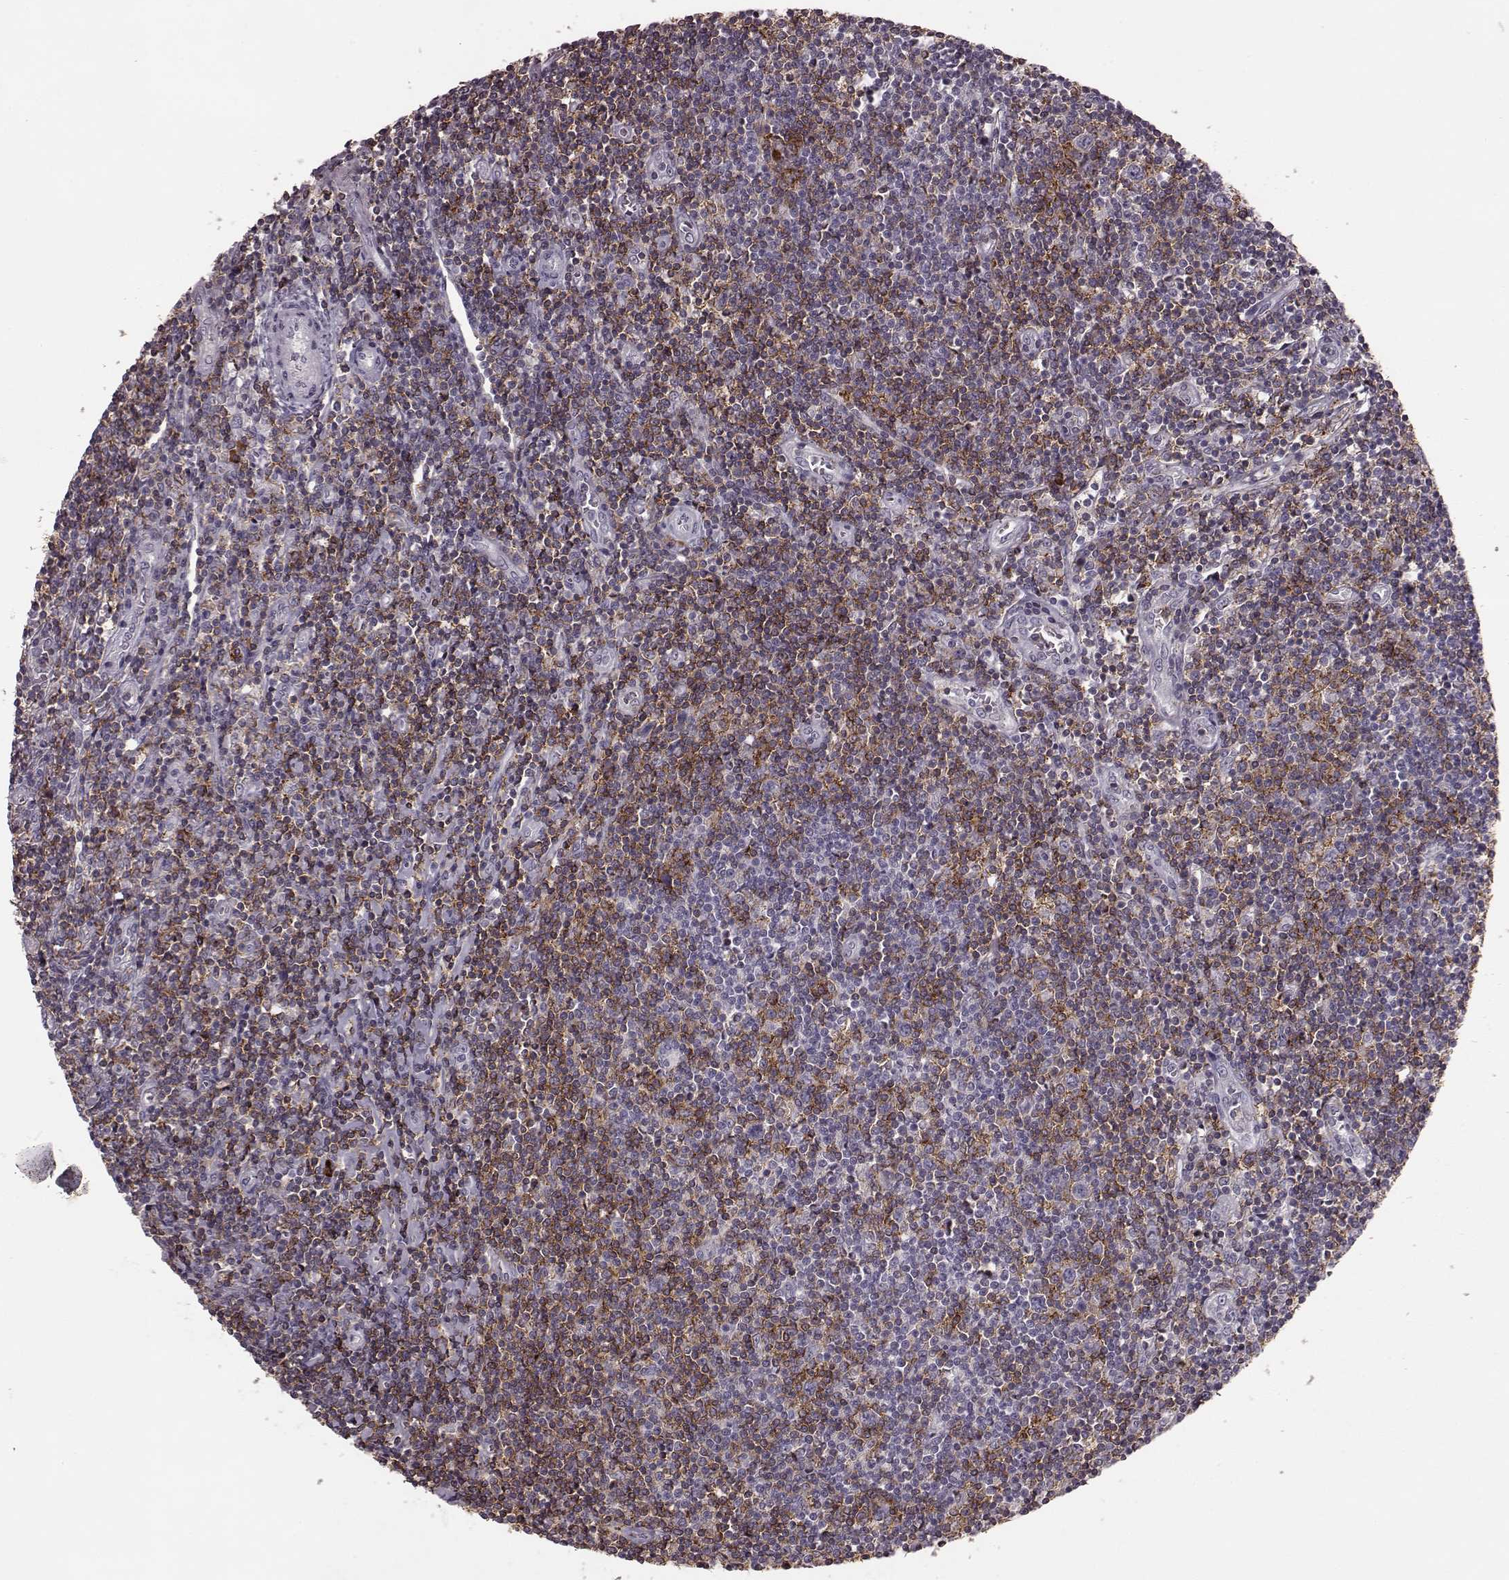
{"staining": {"intensity": "negative", "quantity": "none", "location": "none"}, "tissue": "lymphoma", "cell_type": "Tumor cells", "image_type": "cancer", "snomed": [{"axis": "morphology", "description": "Hodgkin's disease, NOS"}, {"axis": "topography", "description": "Lymph node"}], "caption": "IHC photomicrograph of neoplastic tissue: human lymphoma stained with DAB exhibits no significant protein staining in tumor cells.", "gene": "CD28", "patient": {"sex": "male", "age": 40}}